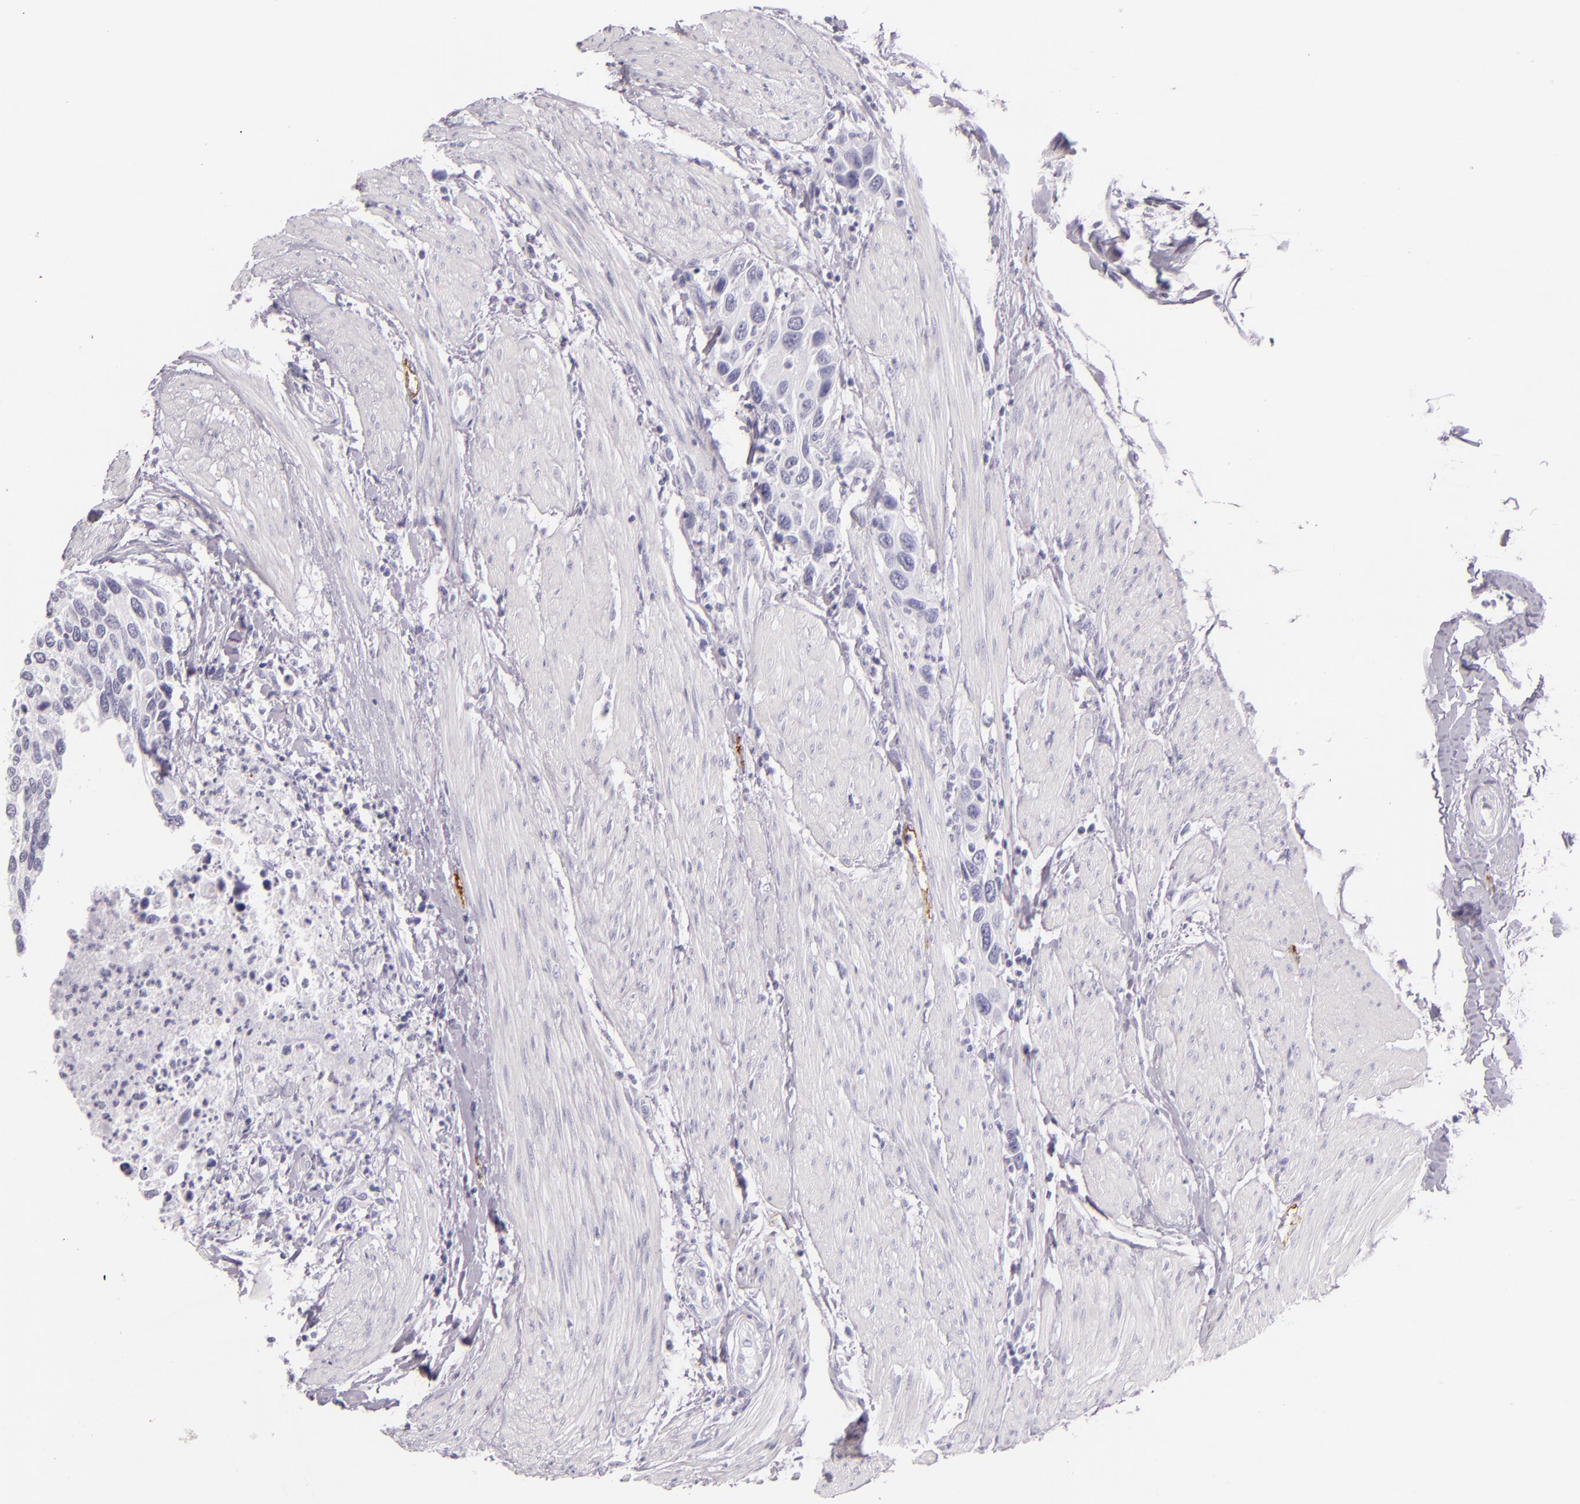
{"staining": {"intensity": "negative", "quantity": "none", "location": "none"}, "tissue": "urothelial cancer", "cell_type": "Tumor cells", "image_type": "cancer", "snomed": [{"axis": "morphology", "description": "Urothelial carcinoma, High grade"}, {"axis": "topography", "description": "Urinary bladder"}], "caption": "A high-resolution photomicrograph shows immunohistochemistry staining of high-grade urothelial carcinoma, which demonstrates no significant positivity in tumor cells.", "gene": "SELP", "patient": {"sex": "male", "age": 66}}